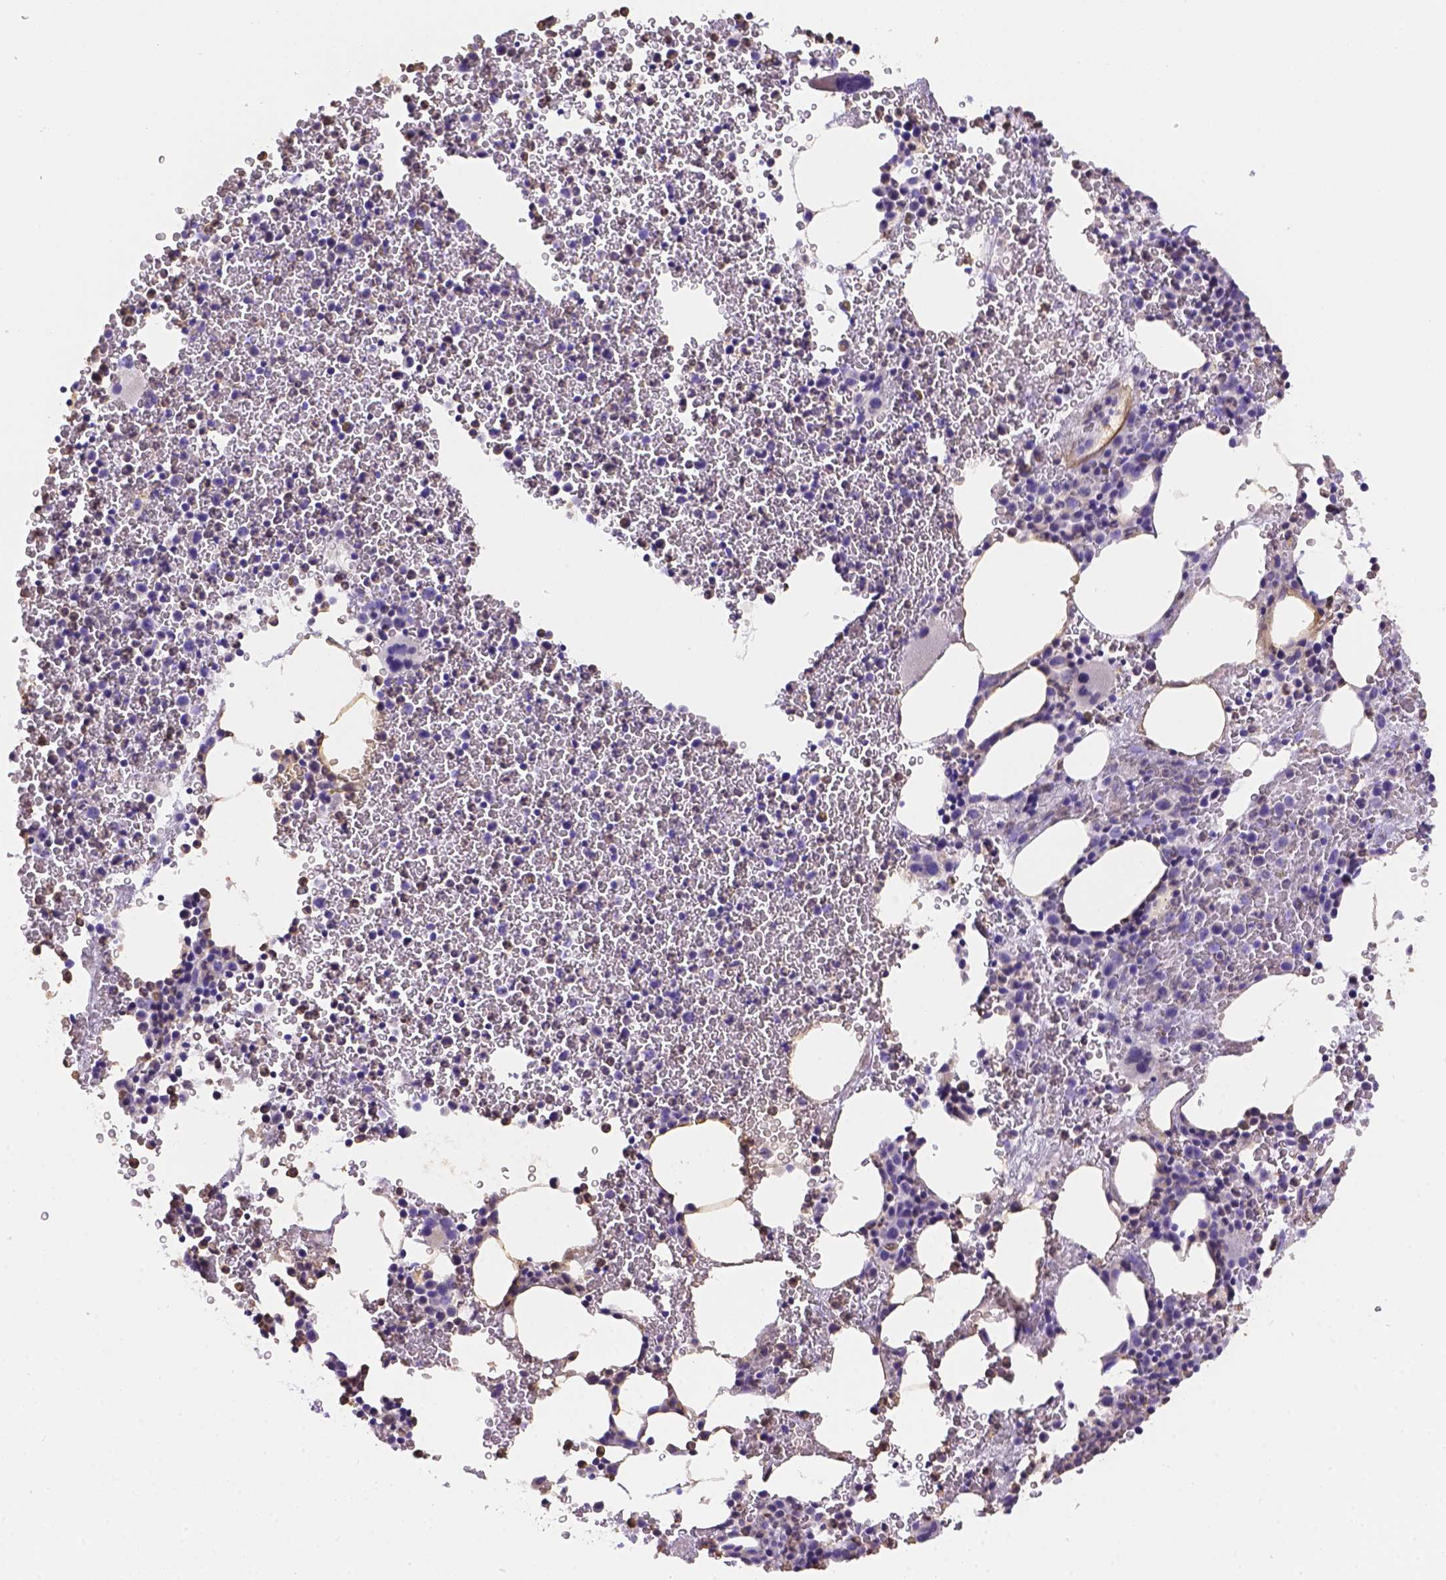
{"staining": {"intensity": "negative", "quantity": "none", "location": "none"}, "tissue": "bone marrow", "cell_type": "Hematopoietic cells", "image_type": "normal", "snomed": [{"axis": "morphology", "description": "Normal tissue, NOS"}, {"axis": "topography", "description": "Bone marrow"}], "caption": "Immunohistochemistry (IHC) of benign bone marrow reveals no expression in hematopoietic cells. (Brightfield microscopy of DAB immunohistochemistry (IHC) at high magnification).", "gene": "NXPE2", "patient": {"sex": "female", "age": 56}}